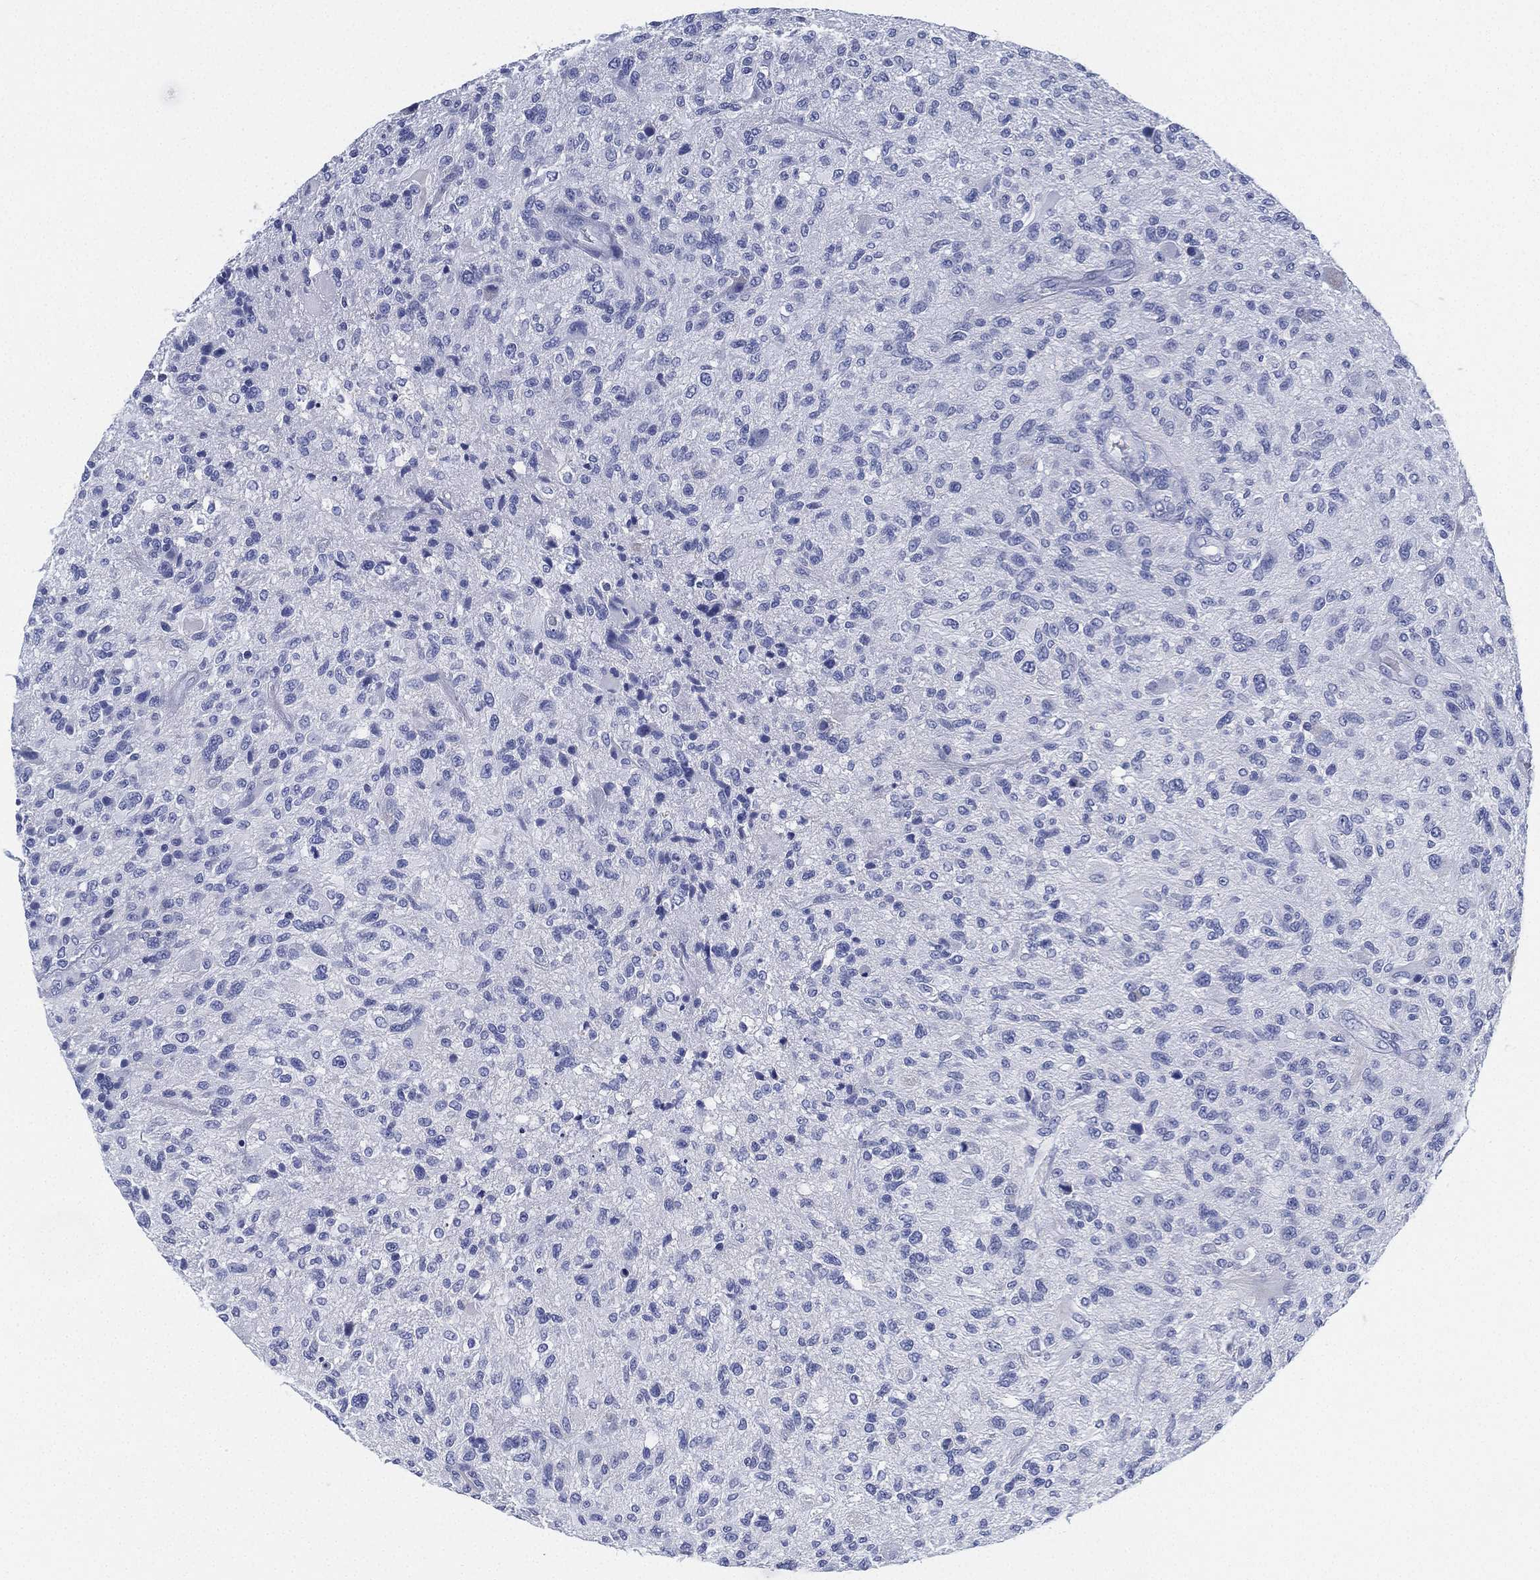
{"staining": {"intensity": "negative", "quantity": "none", "location": "none"}, "tissue": "glioma", "cell_type": "Tumor cells", "image_type": "cancer", "snomed": [{"axis": "morphology", "description": "Glioma, malignant, High grade"}, {"axis": "topography", "description": "Brain"}], "caption": "The image demonstrates no staining of tumor cells in glioma. (Brightfield microscopy of DAB immunohistochemistry (IHC) at high magnification).", "gene": "DEFB121", "patient": {"sex": "male", "age": 47}}